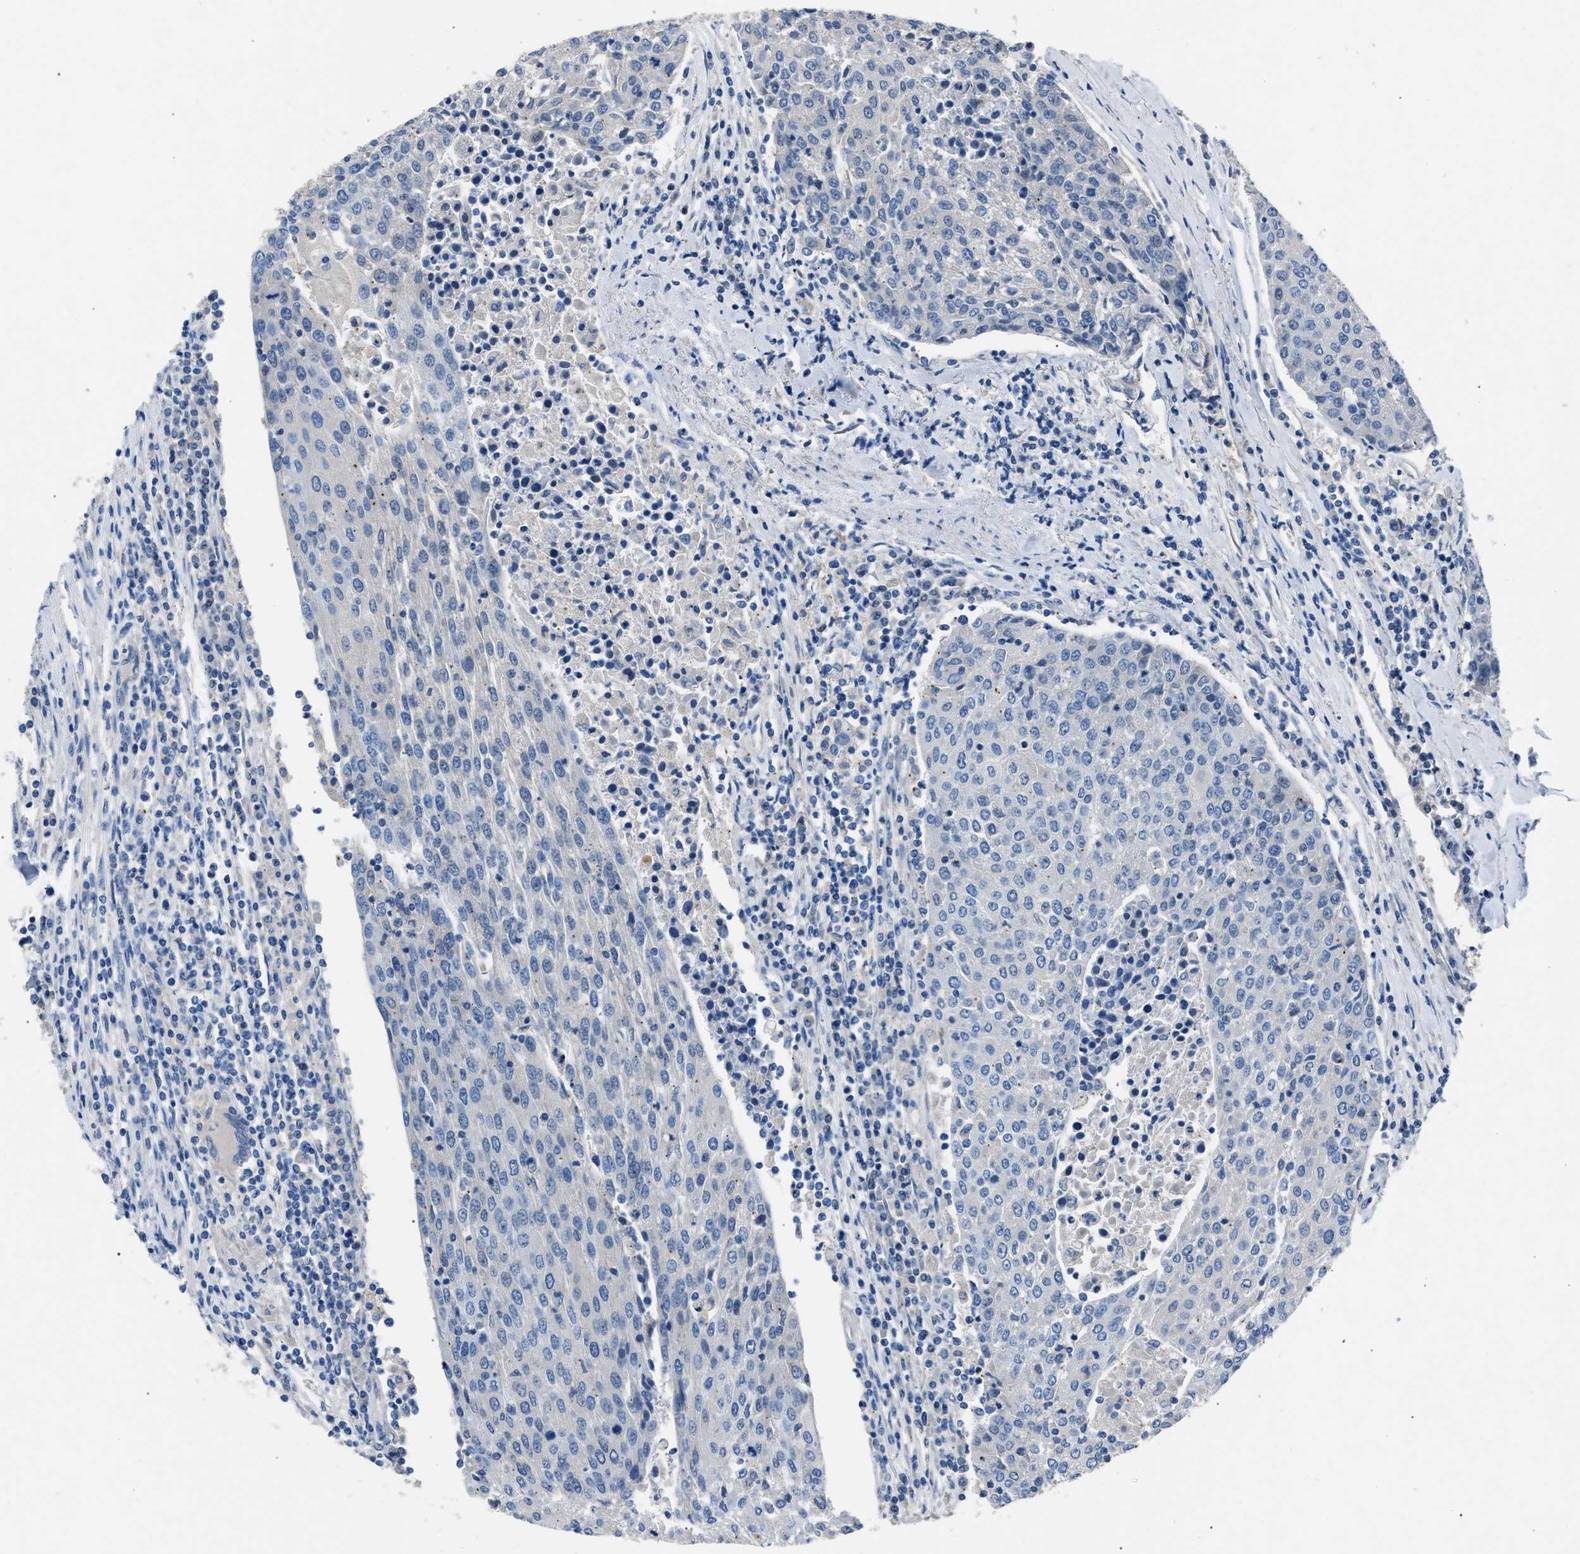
{"staining": {"intensity": "negative", "quantity": "none", "location": "none"}, "tissue": "urothelial cancer", "cell_type": "Tumor cells", "image_type": "cancer", "snomed": [{"axis": "morphology", "description": "Urothelial carcinoma, High grade"}, {"axis": "topography", "description": "Urinary bladder"}], "caption": "This is an IHC image of urothelial carcinoma (high-grade). There is no staining in tumor cells.", "gene": "DNAAF5", "patient": {"sex": "female", "age": 85}}